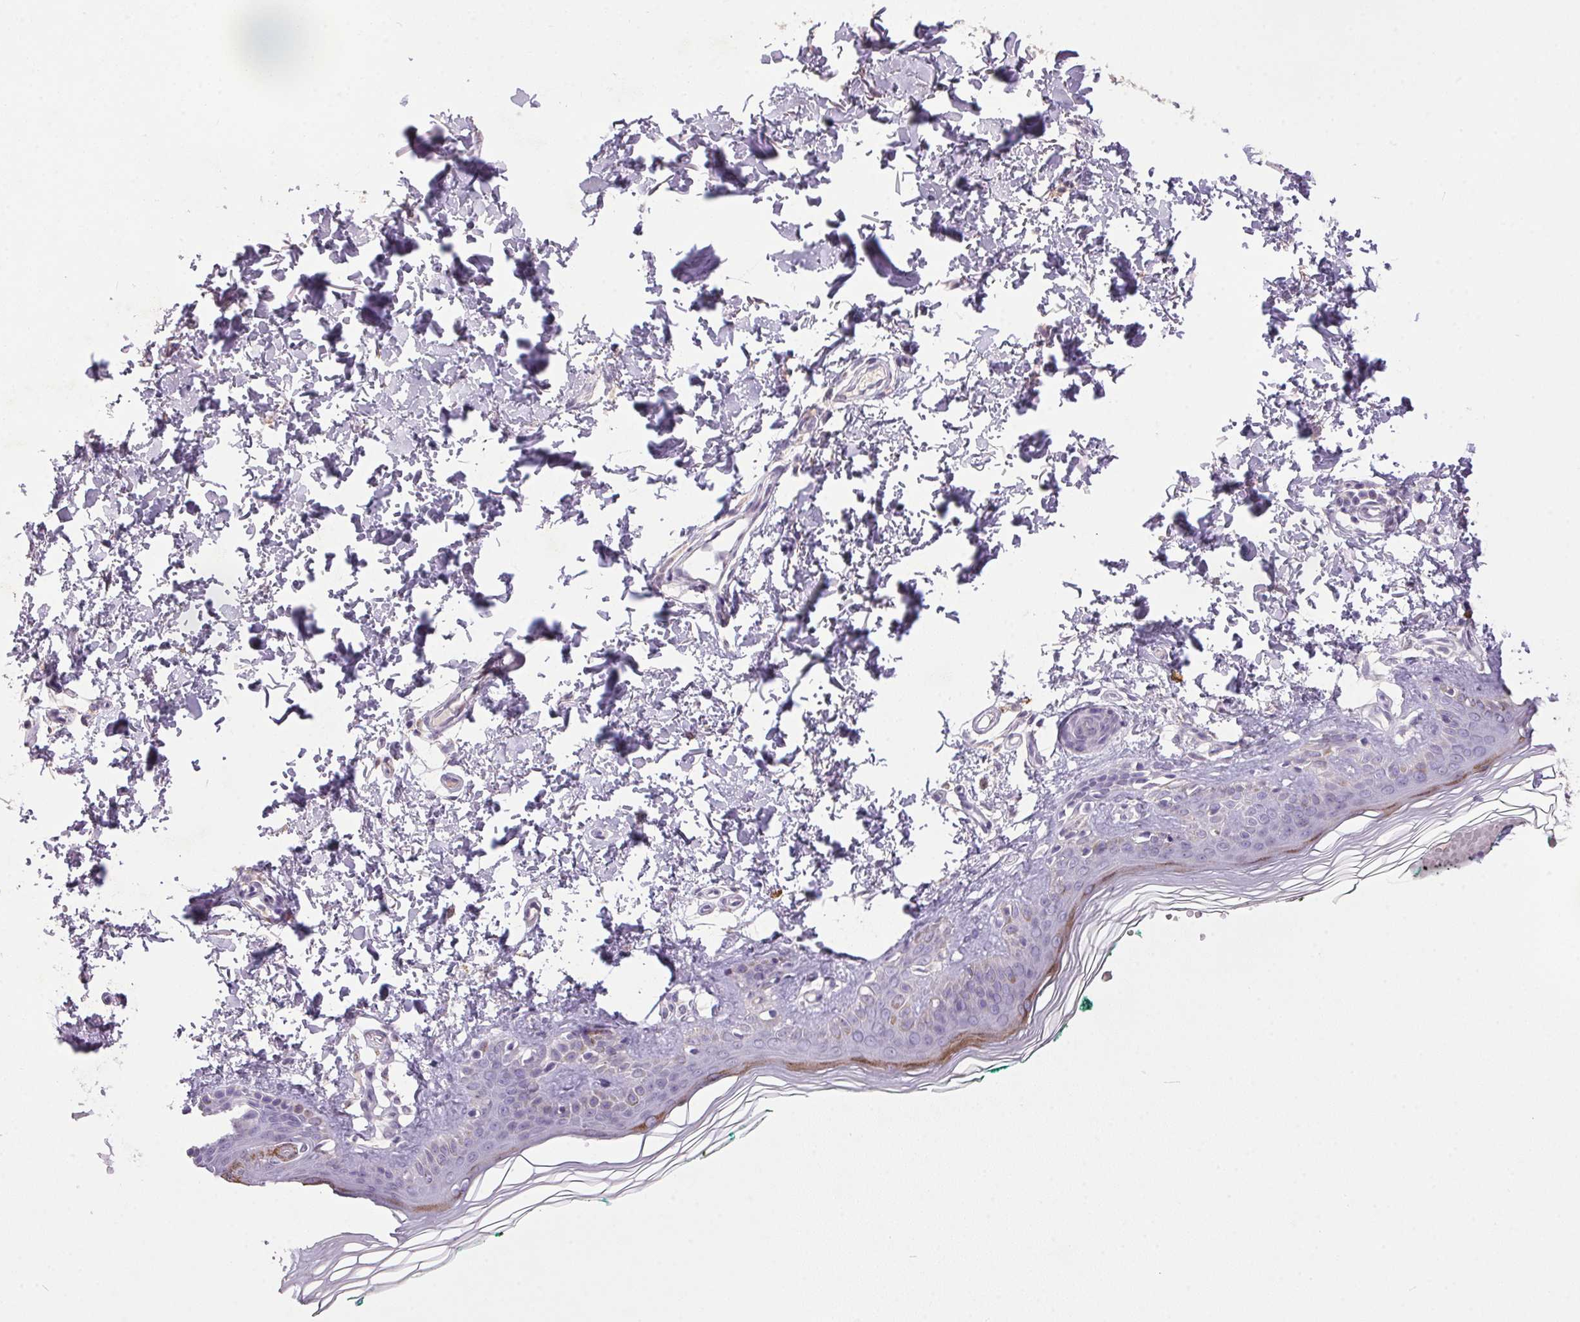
{"staining": {"intensity": "negative", "quantity": "none", "location": "none"}, "tissue": "skin", "cell_type": "Fibroblasts", "image_type": "normal", "snomed": [{"axis": "morphology", "description": "Normal tissue, NOS"}, {"axis": "topography", "description": "Skin"}, {"axis": "topography", "description": "Peripheral nerve tissue"}], "caption": "Immunohistochemistry of unremarkable human skin reveals no expression in fibroblasts.", "gene": "TRDN", "patient": {"sex": "female", "age": 45}}